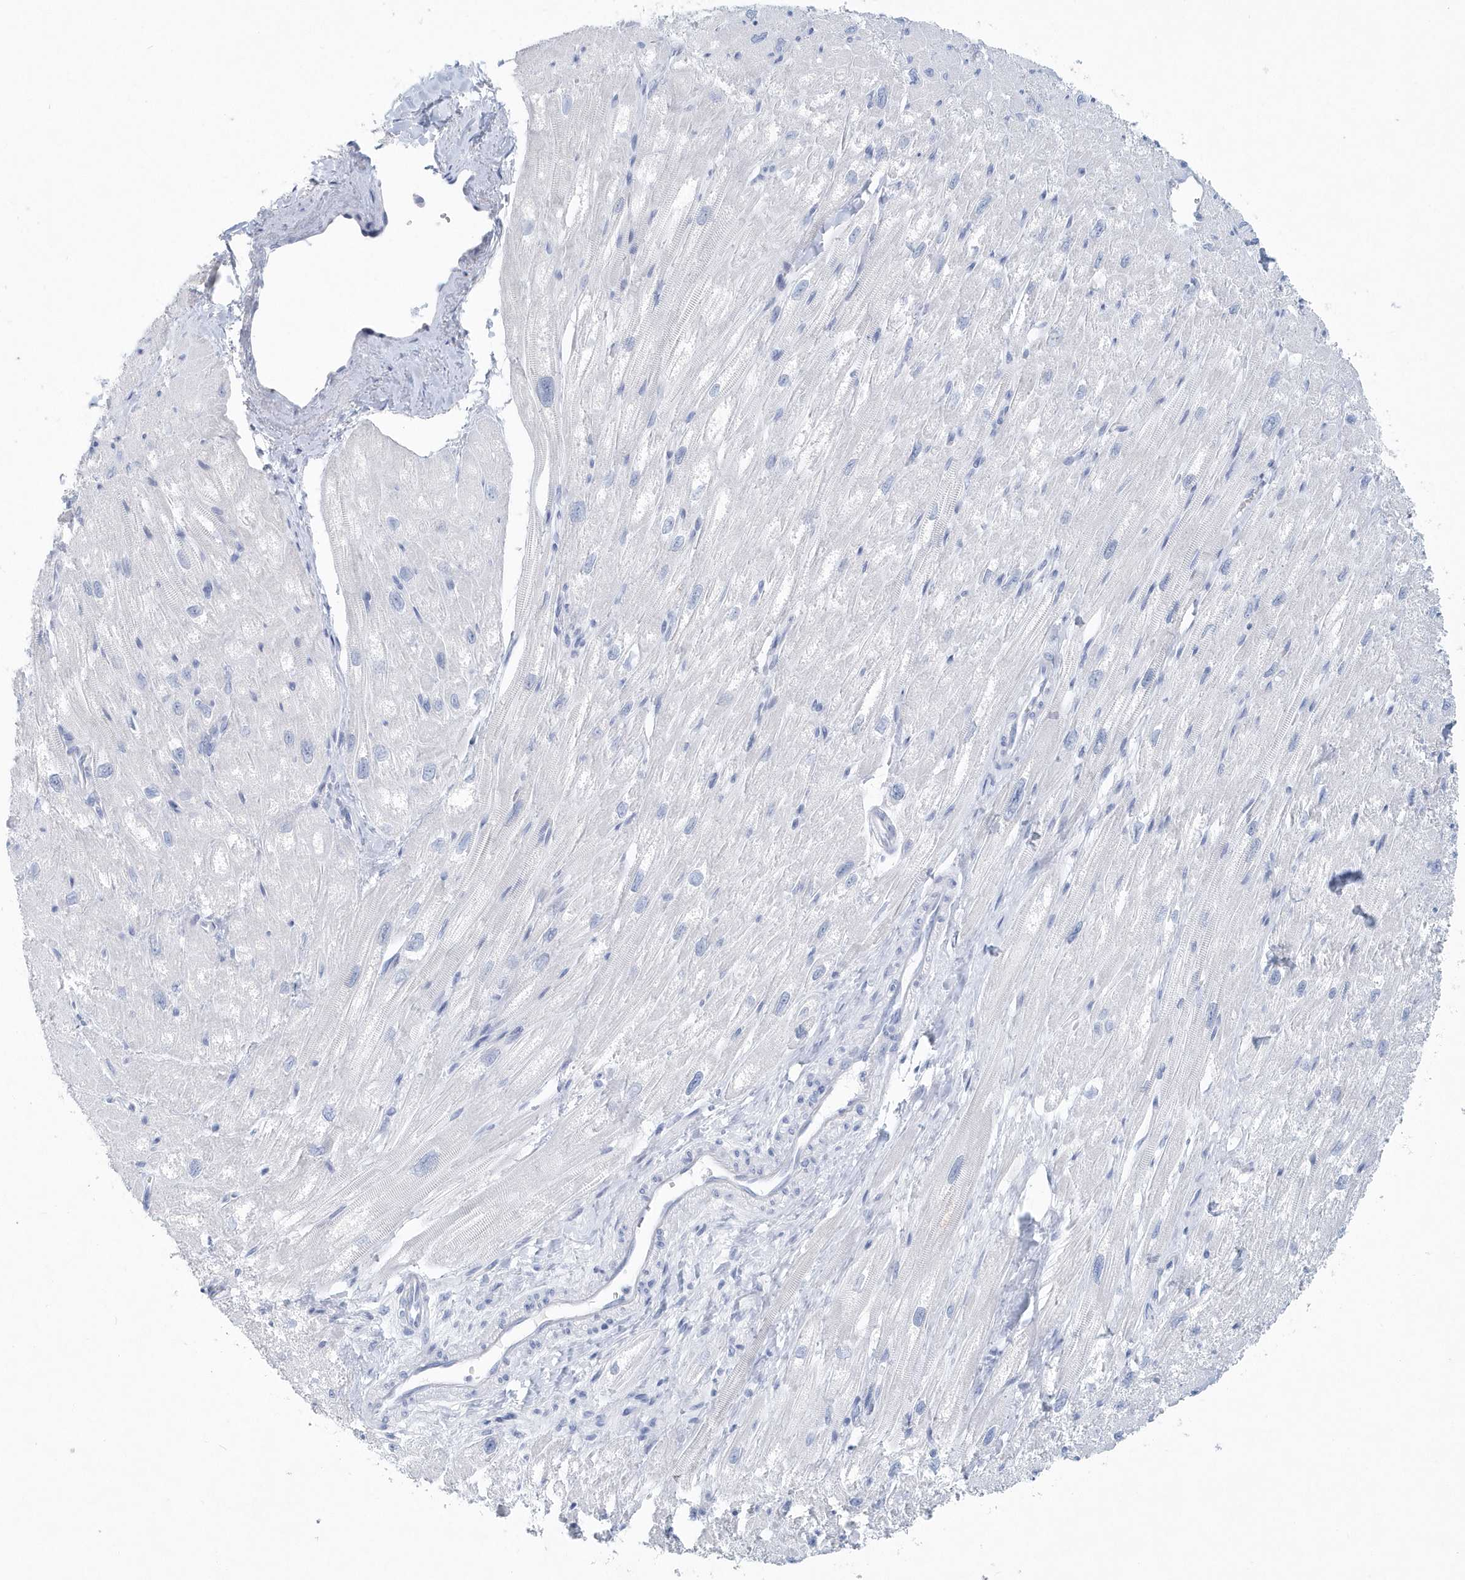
{"staining": {"intensity": "negative", "quantity": "none", "location": "none"}, "tissue": "heart muscle", "cell_type": "Cardiomyocytes", "image_type": "normal", "snomed": [{"axis": "morphology", "description": "Normal tissue, NOS"}, {"axis": "topography", "description": "Heart"}], "caption": "High power microscopy image of an immunohistochemistry (IHC) image of unremarkable heart muscle, revealing no significant staining in cardiomyocytes.", "gene": "PTPRO", "patient": {"sex": "male", "age": 50}}